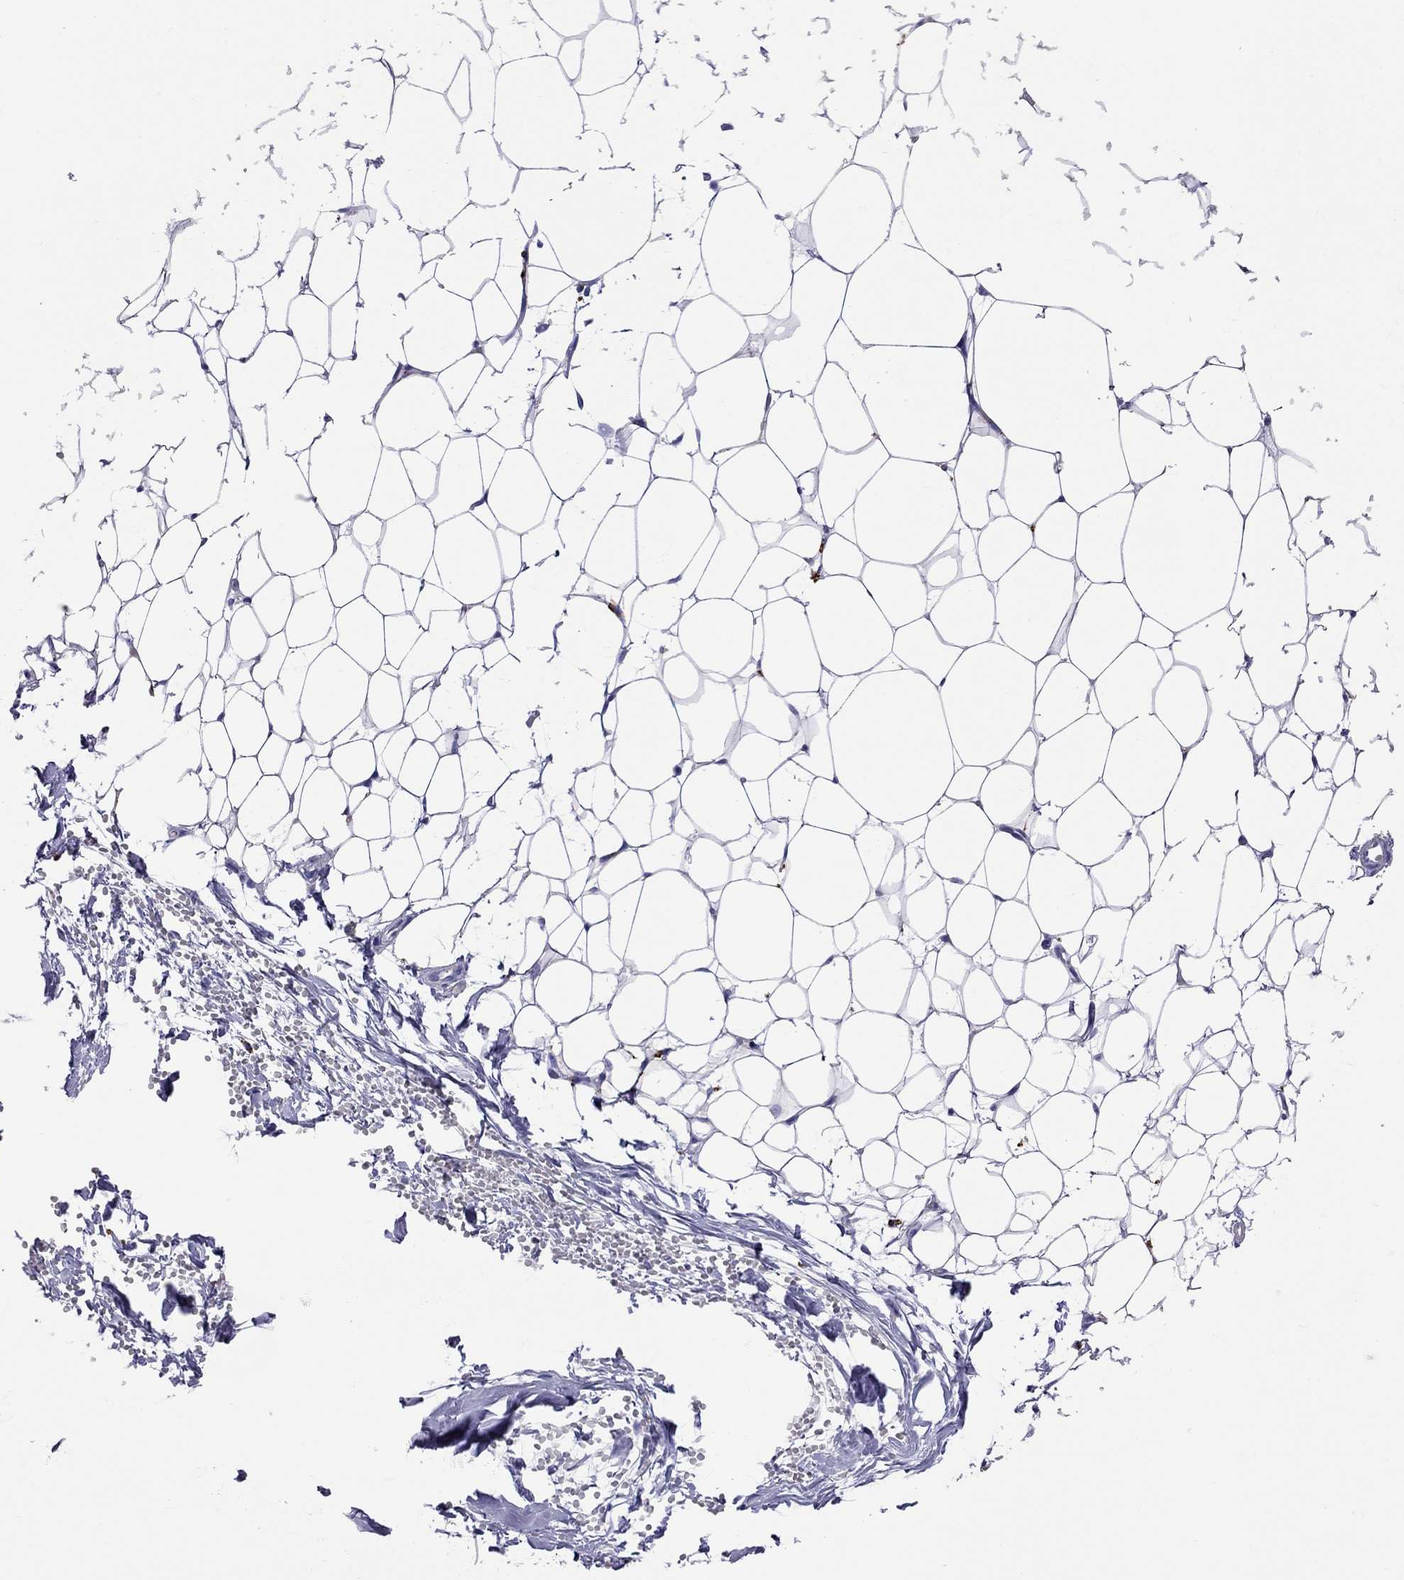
{"staining": {"intensity": "negative", "quantity": "none", "location": "none"}, "tissue": "breast", "cell_type": "Adipocytes", "image_type": "normal", "snomed": [{"axis": "morphology", "description": "Normal tissue, NOS"}, {"axis": "topography", "description": "Breast"}], "caption": "A high-resolution image shows IHC staining of benign breast, which displays no significant expression in adipocytes. The staining was performed using DAB to visualize the protein expression in brown, while the nuclei were stained in blue with hematoxylin (Magnification: 20x).", "gene": "CLPSL2", "patient": {"sex": "female", "age": 37}}